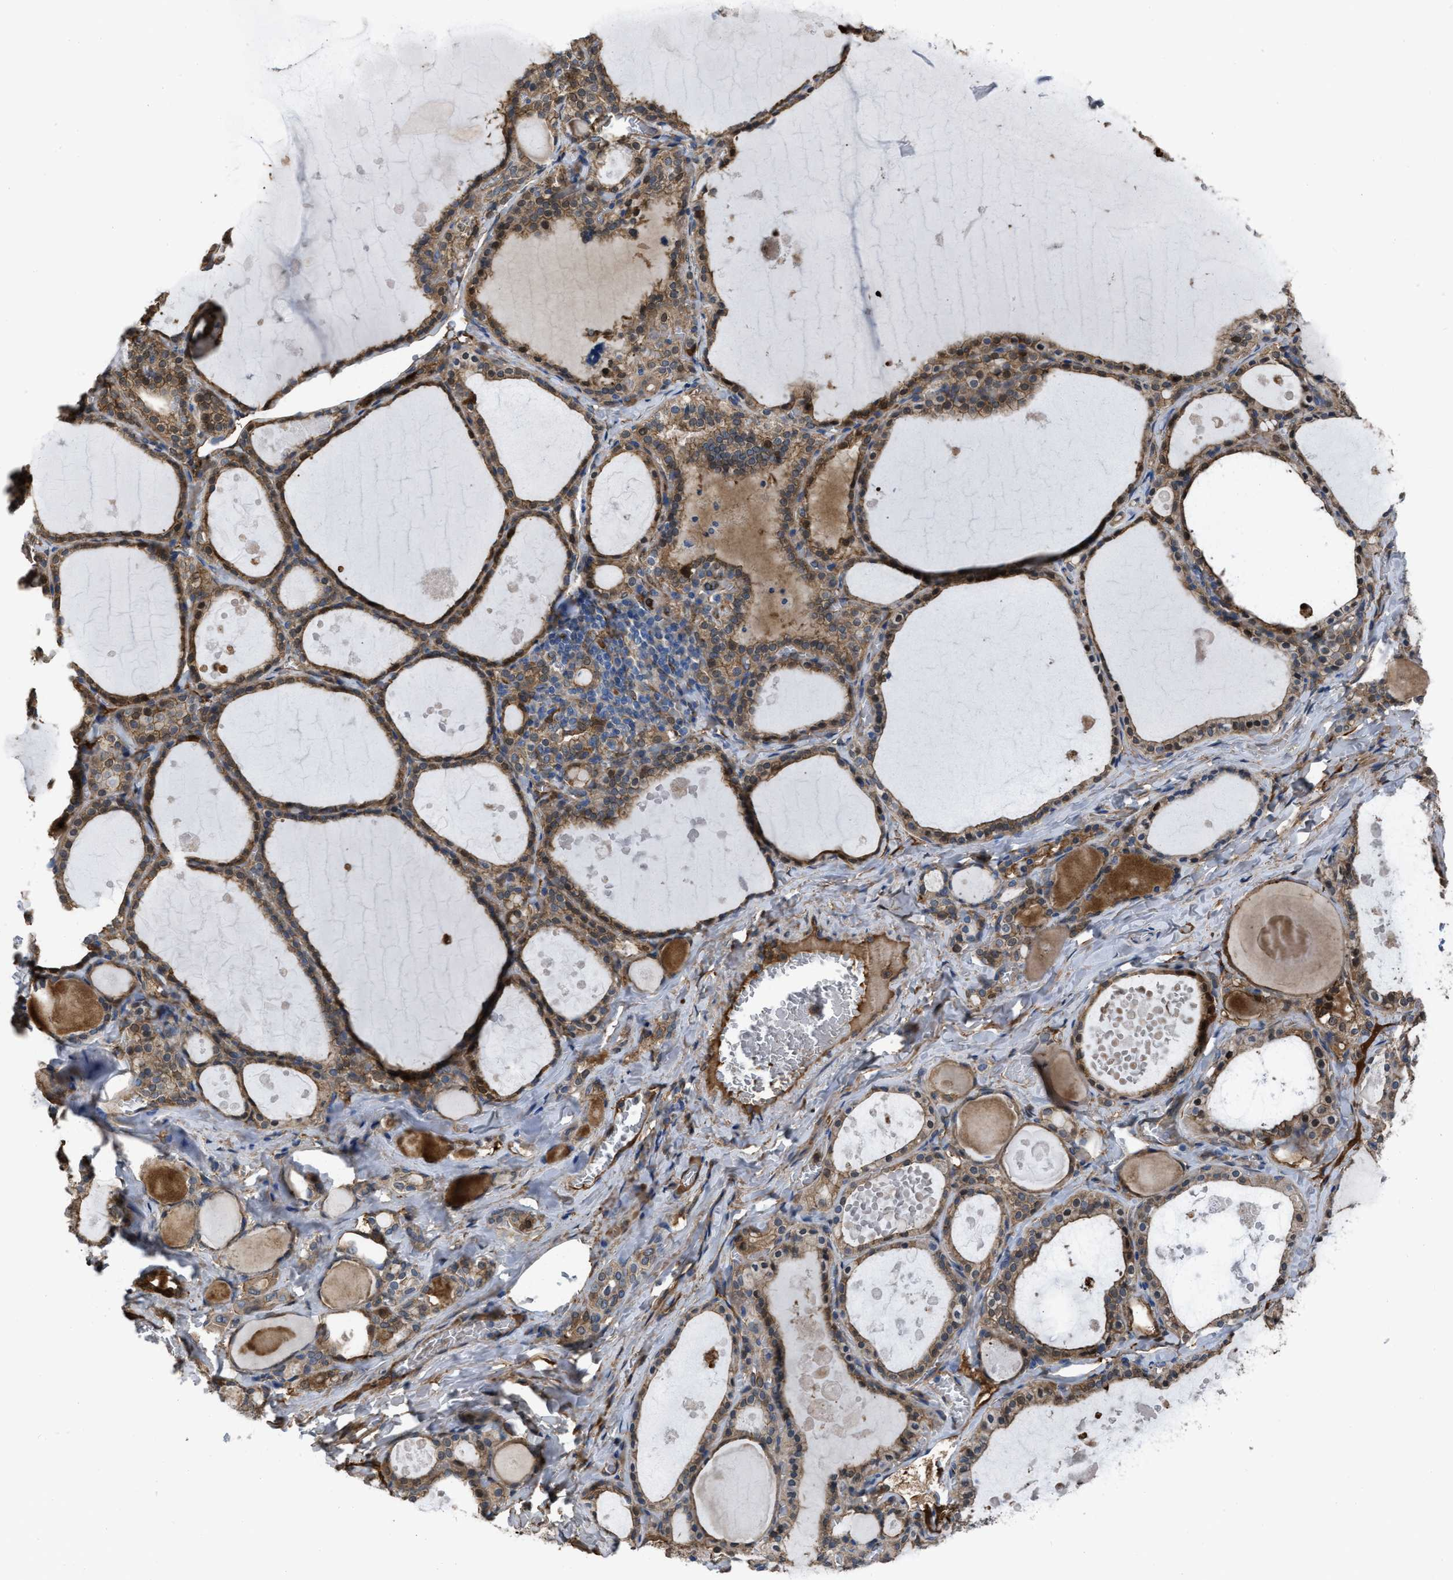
{"staining": {"intensity": "moderate", "quantity": ">75%", "location": "cytoplasmic/membranous"}, "tissue": "thyroid gland", "cell_type": "Glandular cells", "image_type": "normal", "snomed": [{"axis": "morphology", "description": "Normal tissue, NOS"}, {"axis": "topography", "description": "Thyroid gland"}], "caption": "Immunohistochemical staining of normal human thyroid gland demonstrates >75% levels of moderate cytoplasmic/membranous protein positivity in about >75% of glandular cells.", "gene": "TRIOBP", "patient": {"sex": "male", "age": 56}}